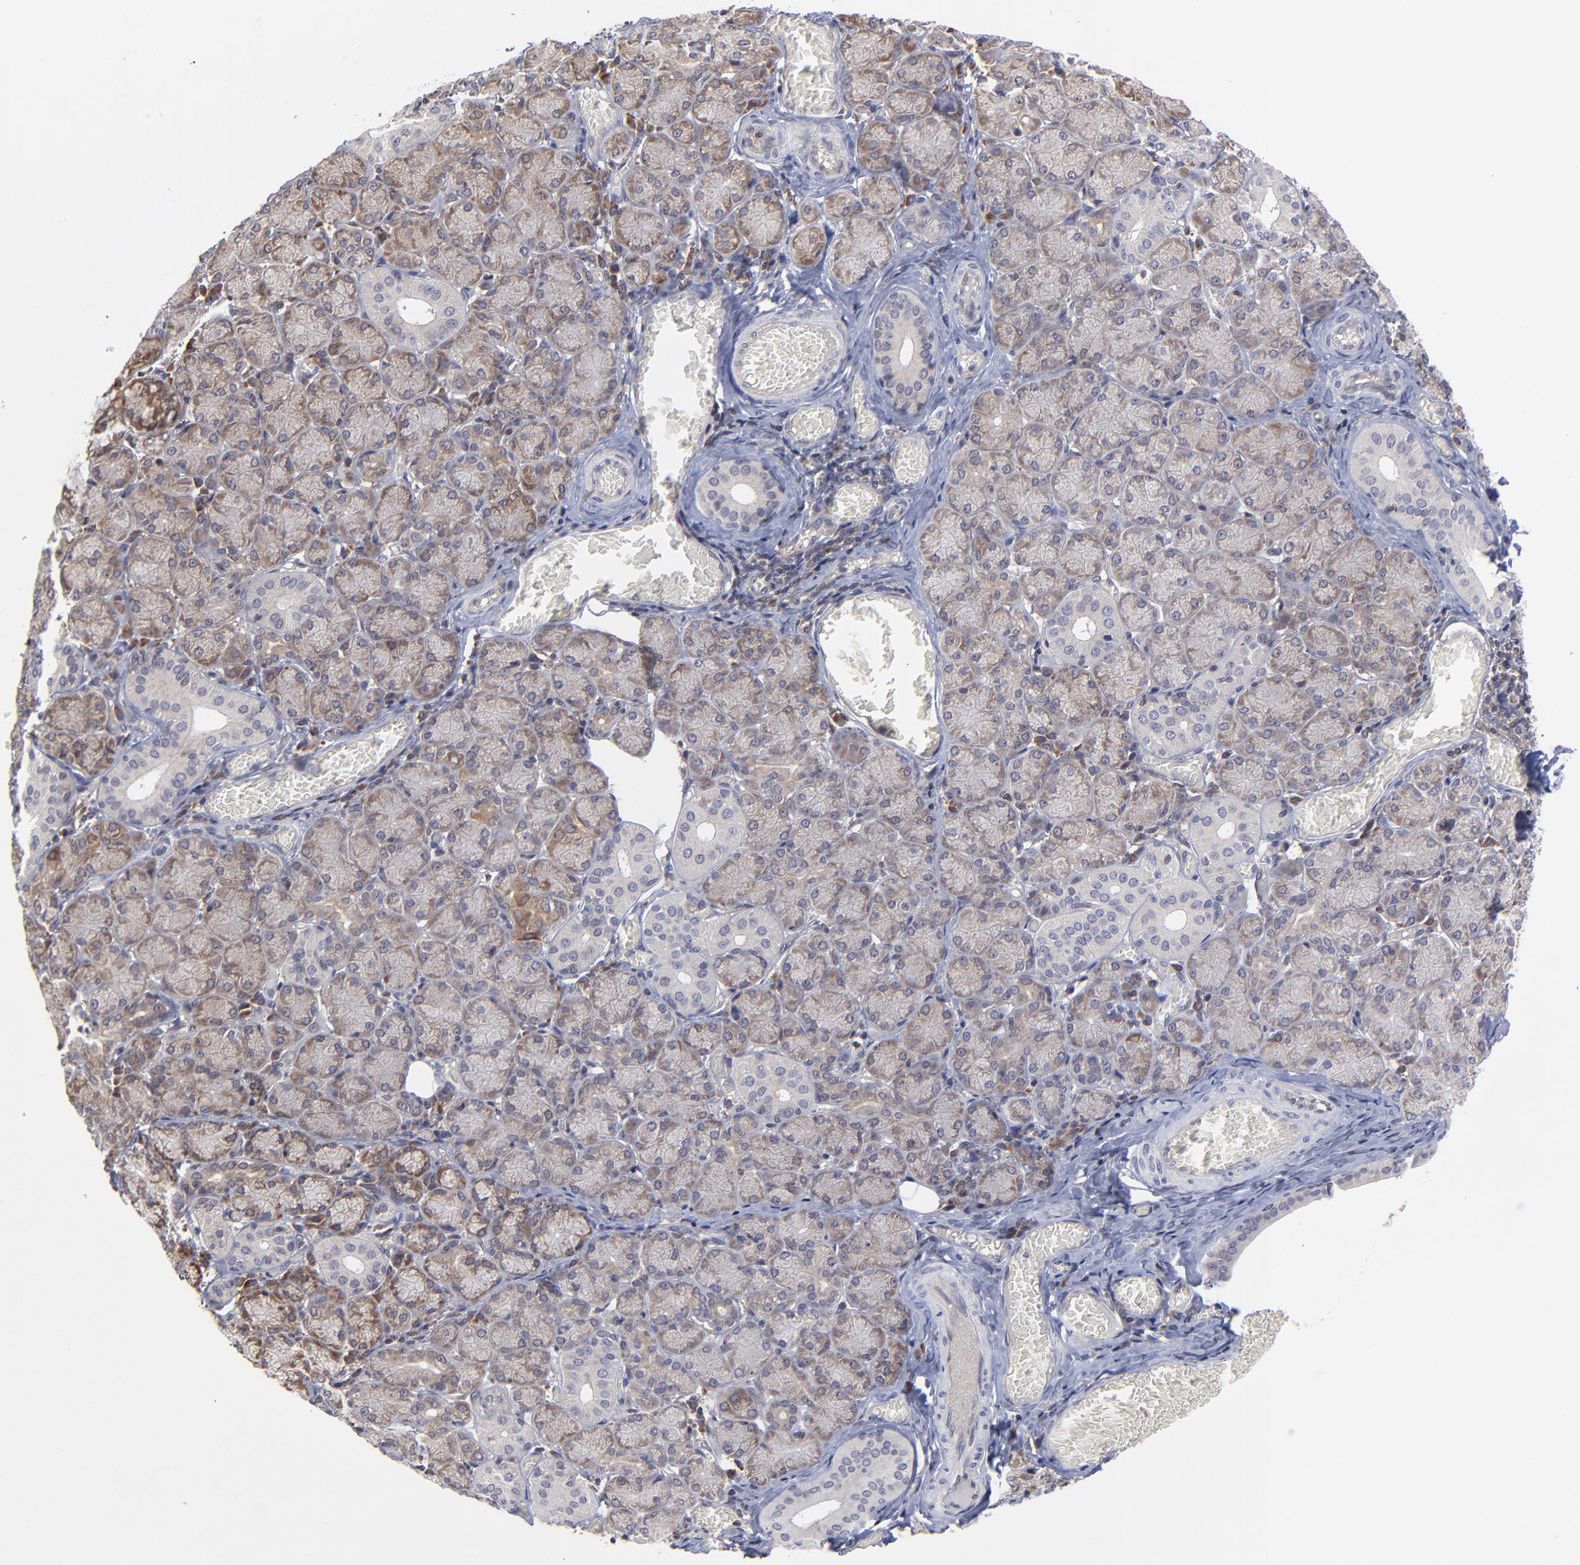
{"staining": {"intensity": "moderate", "quantity": "25%-75%", "location": "cytoplasmic/membranous"}, "tissue": "salivary gland", "cell_type": "Glandular cells", "image_type": "normal", "snomed": [{"axis": "morphology", "description": "Normal tissue, NOS"}, {"axis": "topography", "description": "Salivary gland"}], "caption": "A brown stain shows moderate cytoplasmic/membranous staining of a protein in glandular cells of unremarkable salivary gland. (DAB IHC with brightfield microscopy, high magnification).", "gene": "UBE2L6", "patient": {"sex": "female", "age": 24}}